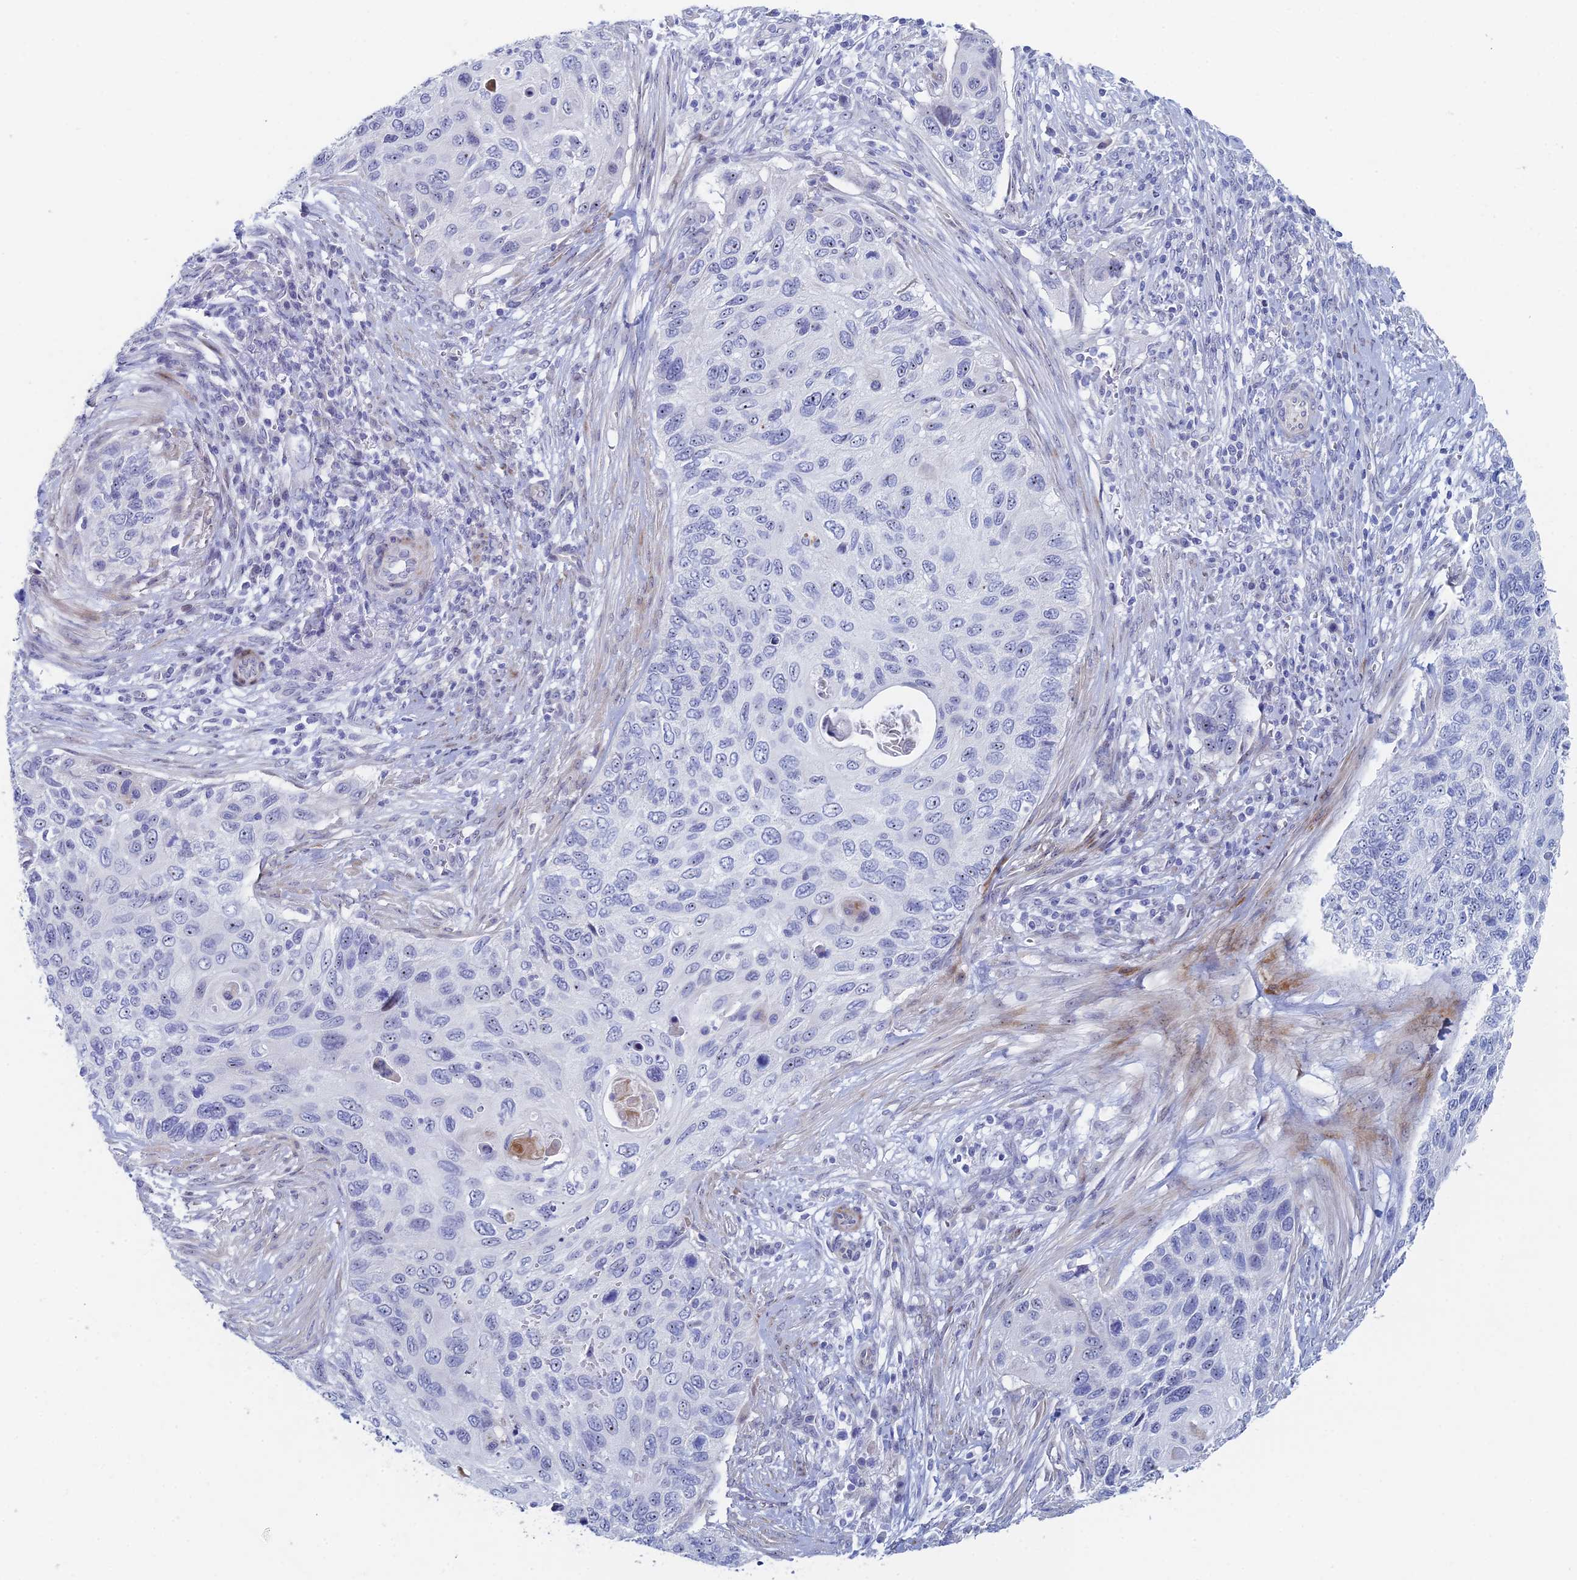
{"staining": {"intensity": "negative", "quantity": "none", "location": "none"}, "tissue": "cervical cancer", "cell_type": "Tumor cells", "image_type": "cancer", "snomed": [{"axis": "morphology", "description": "Squamous cell carcinoma, NOS"}, {"axis": "topography", "description": "Cervix"}], "caption": "Immunohistochemical staining of cervical squamous cell carcinoma reveals no significant positivity in tumor cells. (Immunohistochemistry (ihc), brightfield microscopy, high magnification).", "gene": "DRGX", "patient": {"sex": "female", "age": 70}}